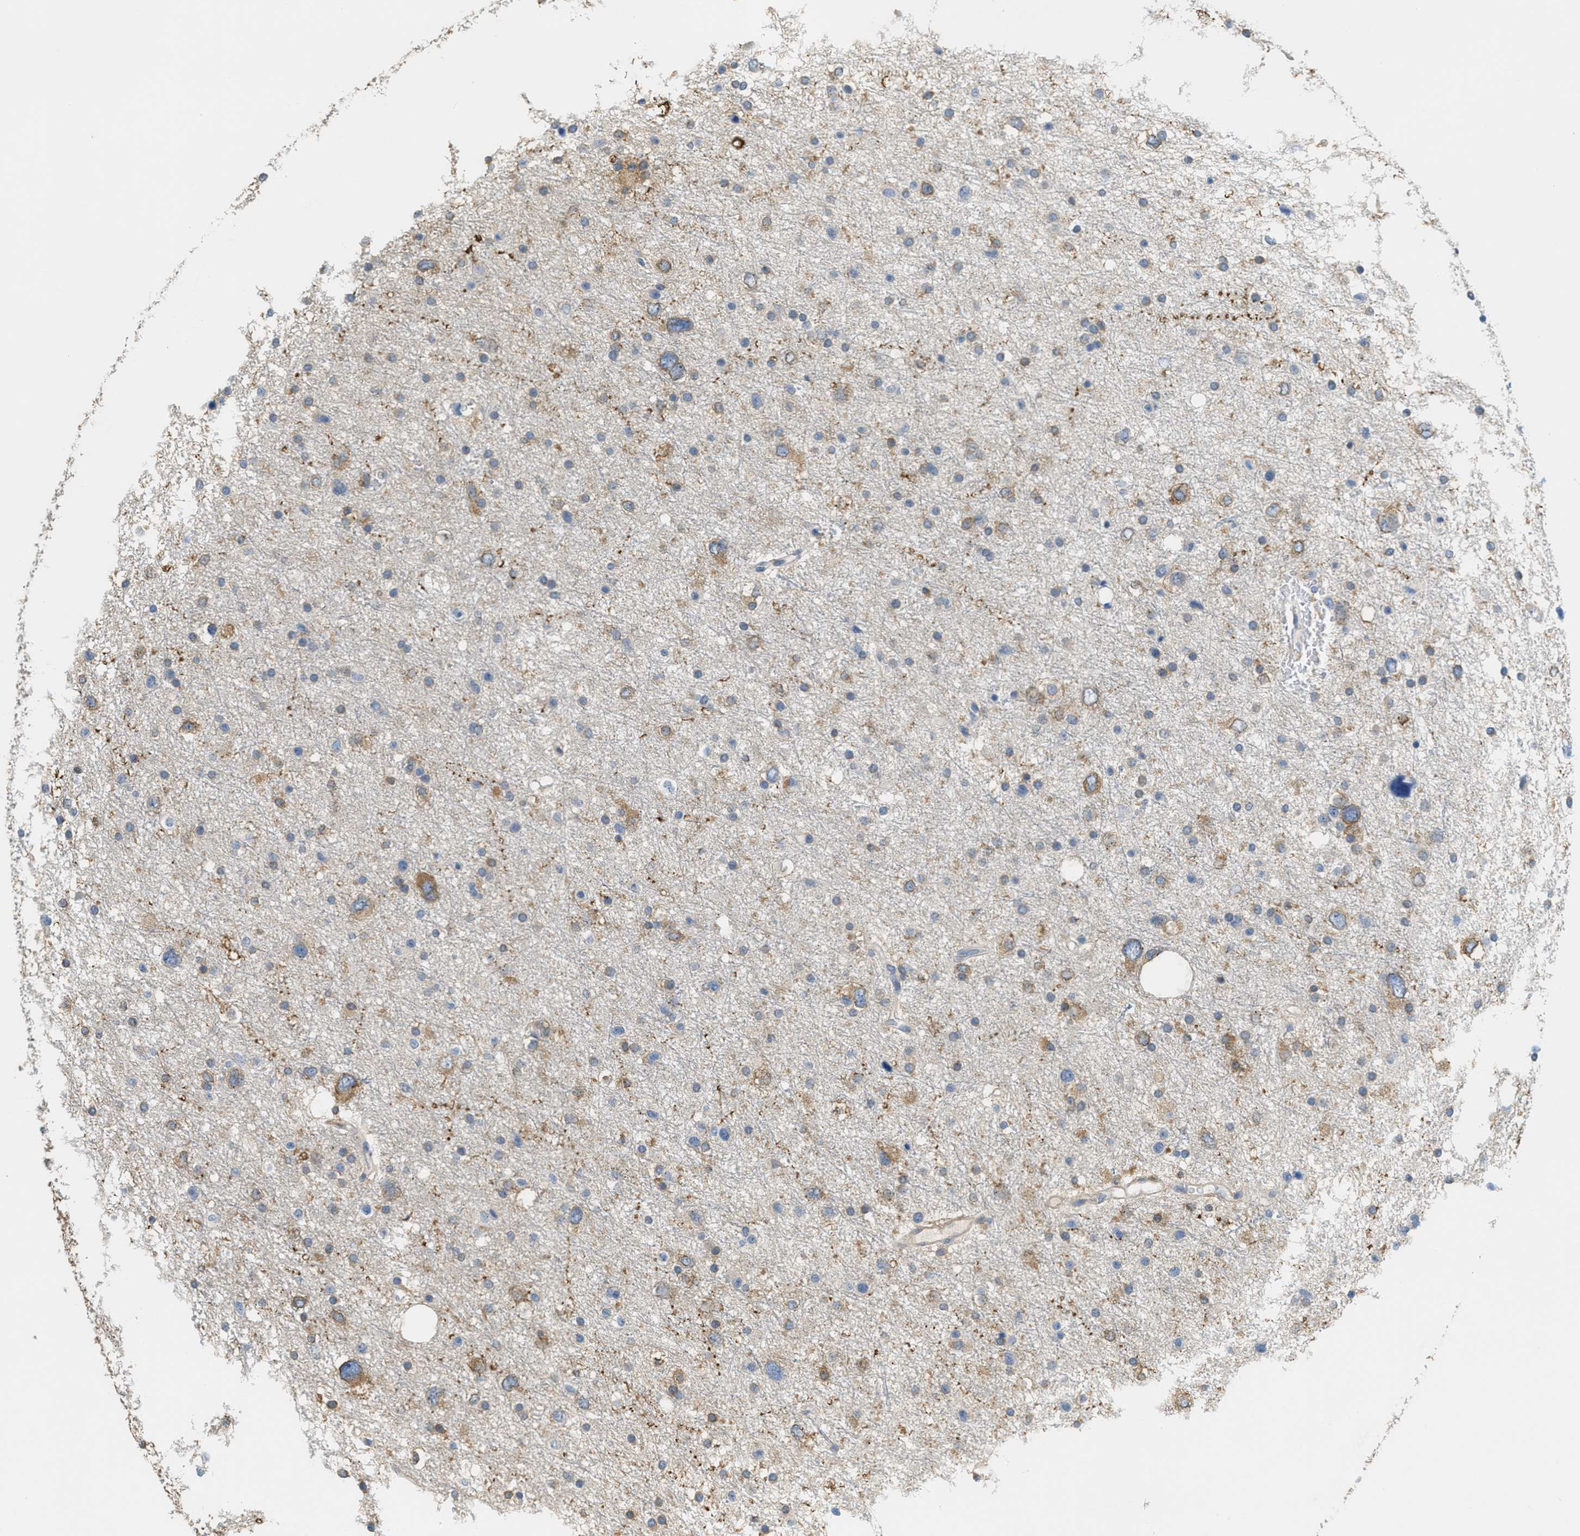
{"staining": {"intensity": "weak", "quantity": "25%-75%", "location": "cytoplasmic/membranous"}, "tissue": "glioma", "cell_type": "Tumor cells", "image_type": "cancer", "snomed": [{"axis": "morphology", "description": "Glioma, malignant, Low grade"}, {"axis": "topography", "description": "Brain"}], "caption": "Protein expression analysis of malignant glioma (low-grade) exhibits weak cytoplasmic/membranous positivity in about 25%-75% of tumor cells. The staining was performed using DAB, with brown indicating positive protein expression. Nuclei are stained blue with hematoxylin.", "gene": "GRIK2", "patient": {"sex": "female", "age": 37}}